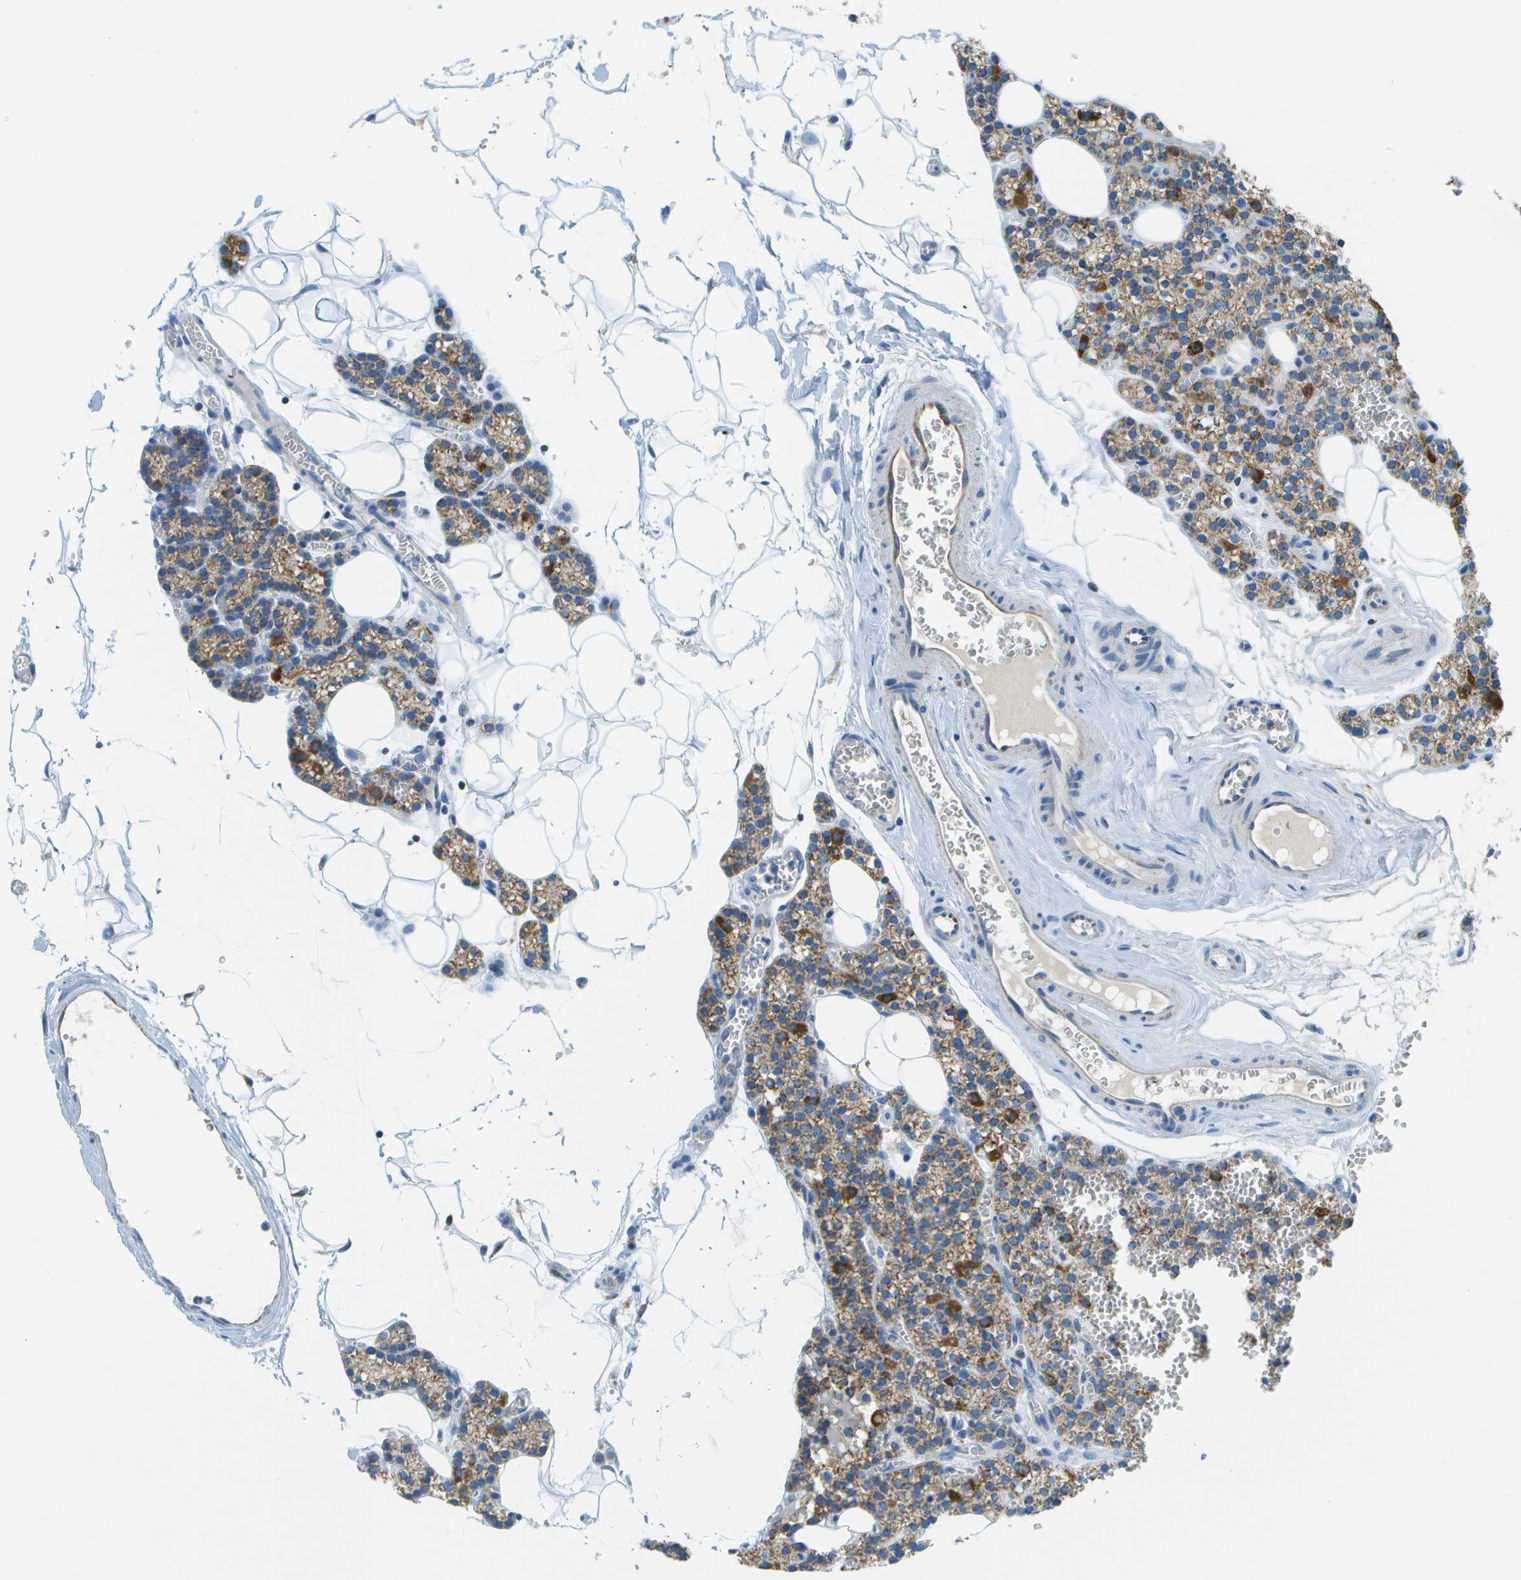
{"staining": {"intensity": "moderate", "quantity": "25%-75%", "location": "cytoplasmic/membranous"}, "tissue": "parathyroid gland", "cell_type": "Glandular cells", "image_type": "normal", "snomed": [{"axis": "morphology", "description": "Normal tissue, NOS"}, {"axis": "morphology", "description": "Adenoma, NOS"}, {"axis": "topography", "description": "Parathyroid gland"}], "caption": "The micrograph reveals staining of benign parathyroid gland, revealing moderate cytoplasmic/membranous protein positivity (brown color) within glandular cells.", "gene": "PTGIS", "patient": {"sex": "female", "age": 58}}